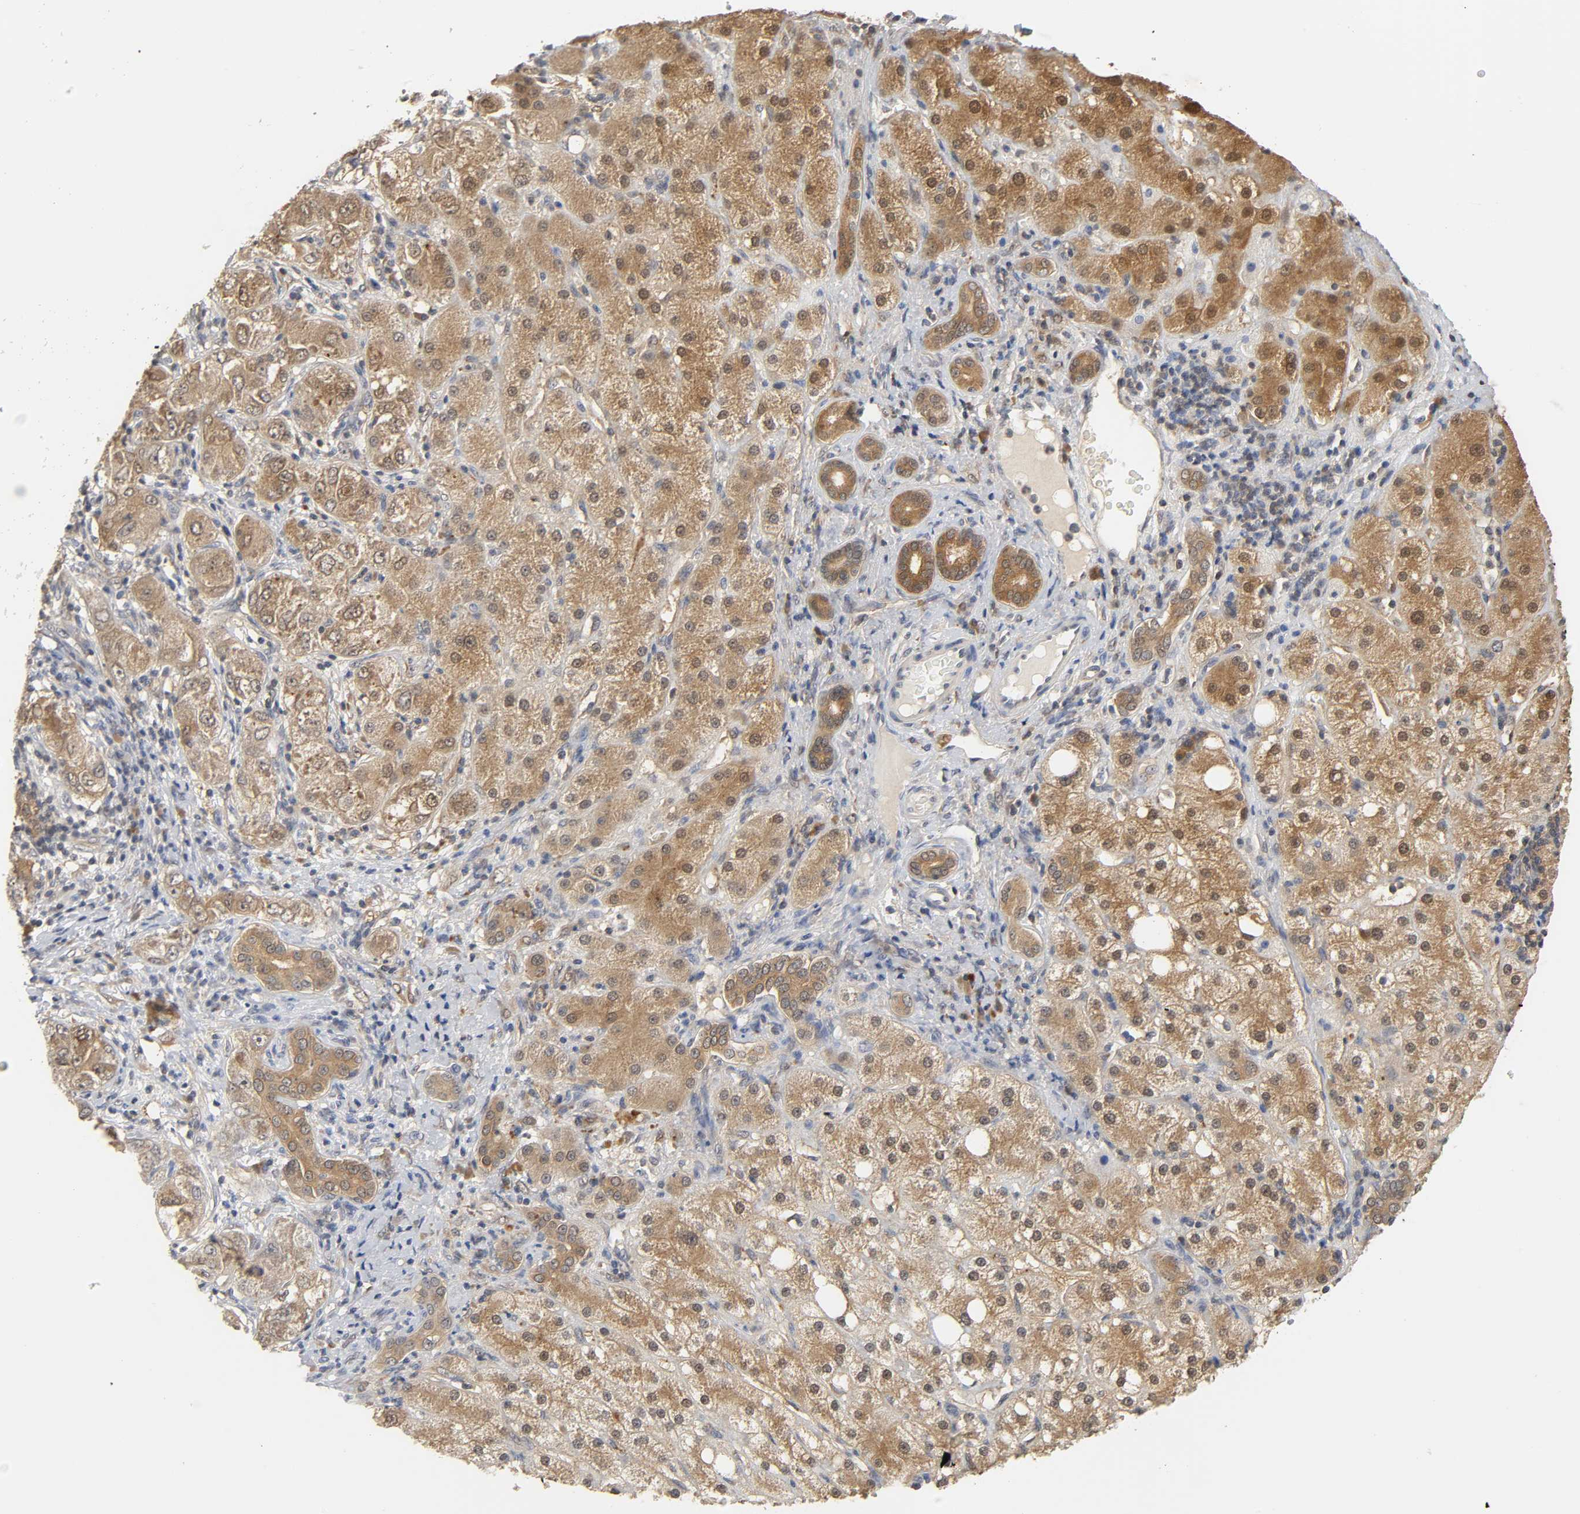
{"staining": {"intensity": "strong", "quantity": ">75%", "location": "cytoplasmic/membranous"}, "tissue": "liver cancer", "cell_type": "Tumor cells", "image_type": "cancer", "snomed": [{"axis": "morphology", "description": "Carcinoma, Hepatocellular, NOS"}, {"axis": "topography", "description": "Liver"}], "caption": "The image reveals a brown stain indicating the presence of a protein in the cytoplasmic/membranous of tumor cells in liver hepatocellular carcinoma. The staining is performed using DAB brown chromogen to label protein expression. The nuclei are counter-stained blue using hematoxylin.", "gene": "MIF", "patient": {"sex": "male", "age": 80}}